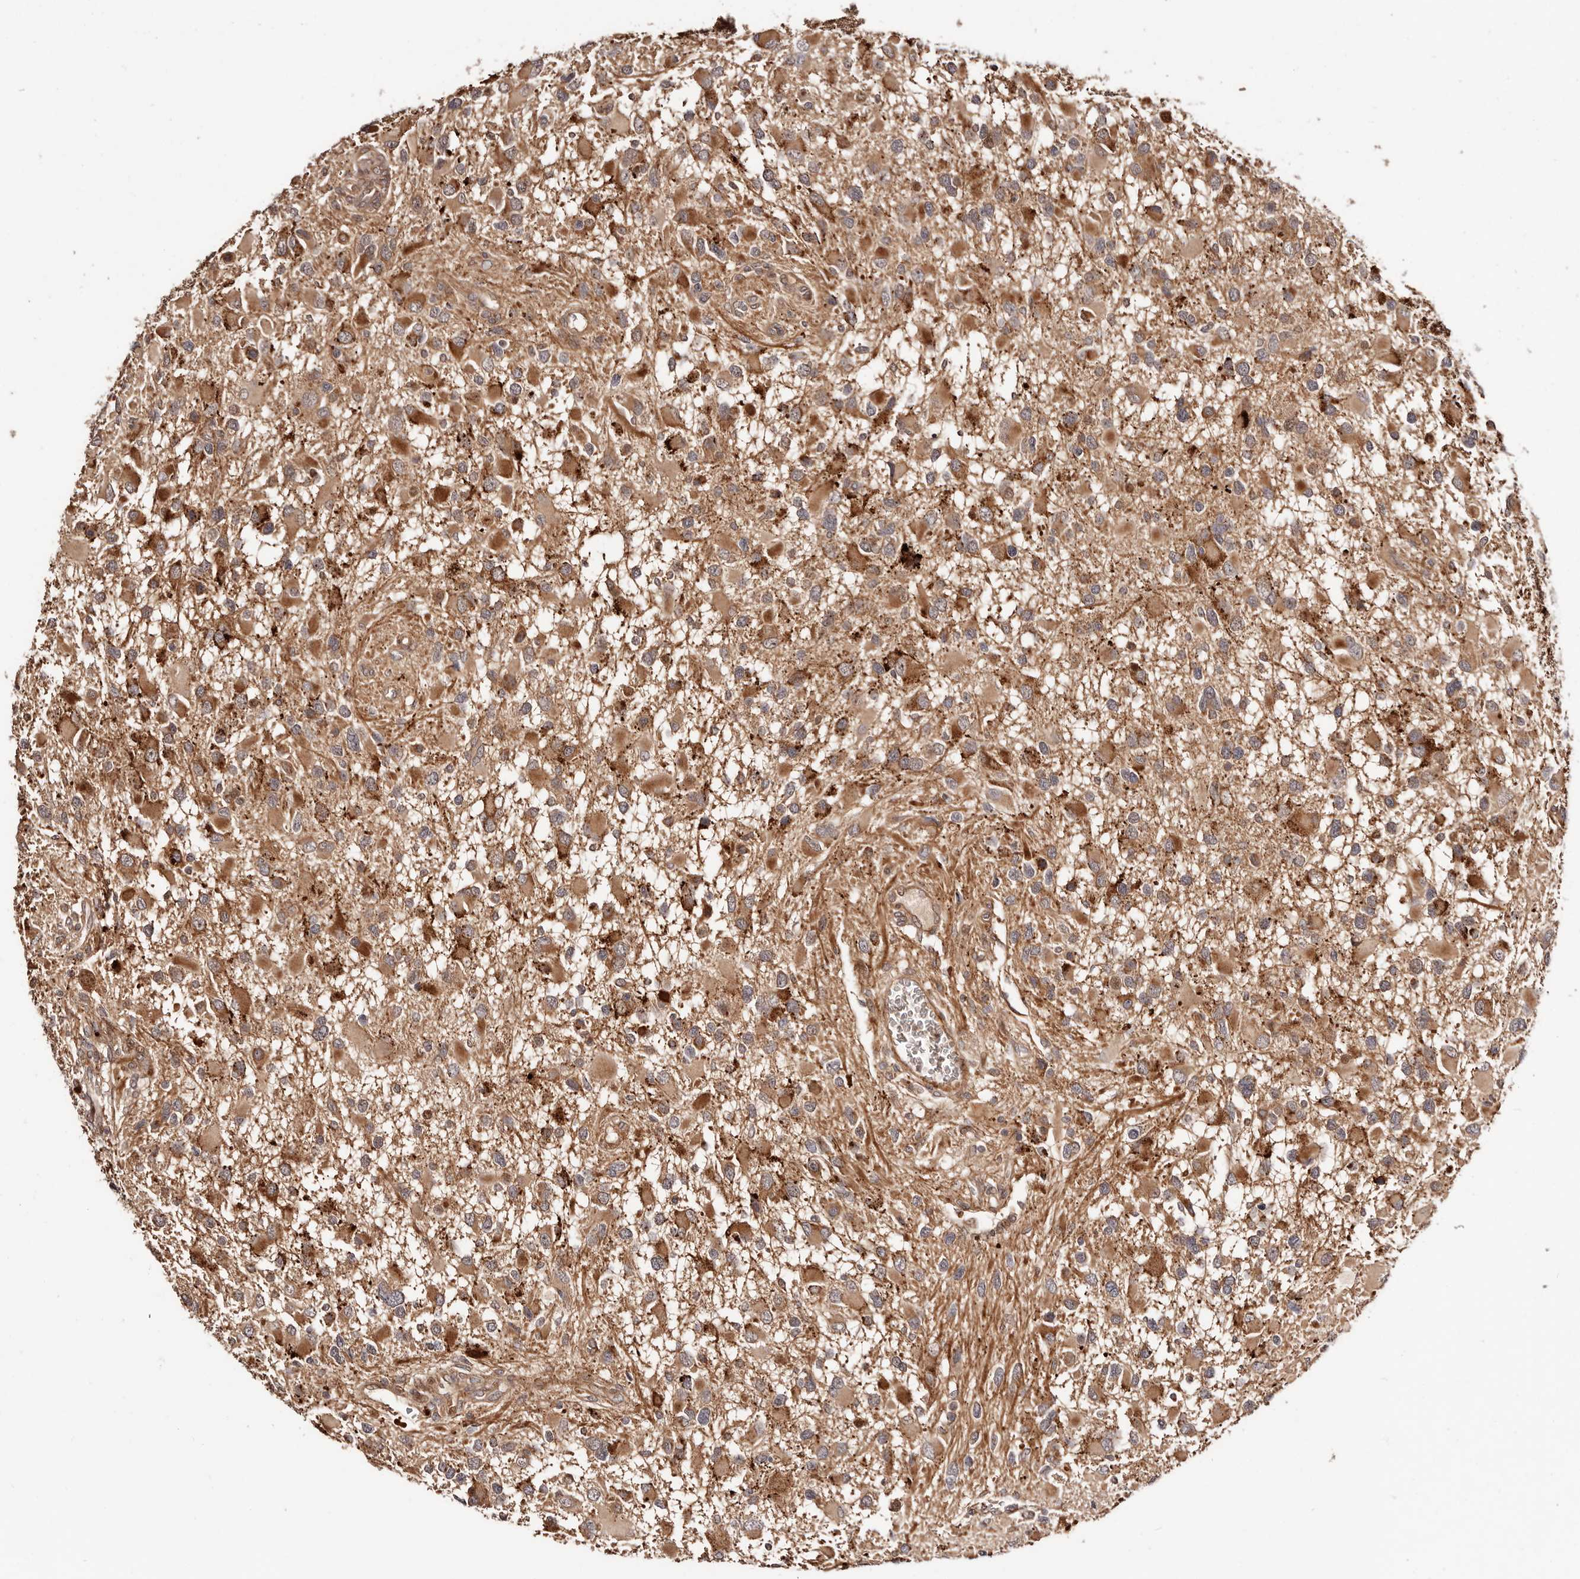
{"staining": {"intensity": "moderate", "quantity": ">75%", "location": "cytoplasmic/membranous"}, "tissue": "glioma", "cell_type": "Tumor cells", "image_type": "cancer", "snomed": [{"axis": "morphology", "description": "Glioma, malignant, High grade"}, {"axis": "topography", "description": "Brain"}], "caption": "The micrograph displays staining of glioma, revealing moderate cytoplasmic/membranous protein positivity (brown color) within tumor cells.", "gene": "PTPN22", "patient": {"sex": "male", "age": 53}}